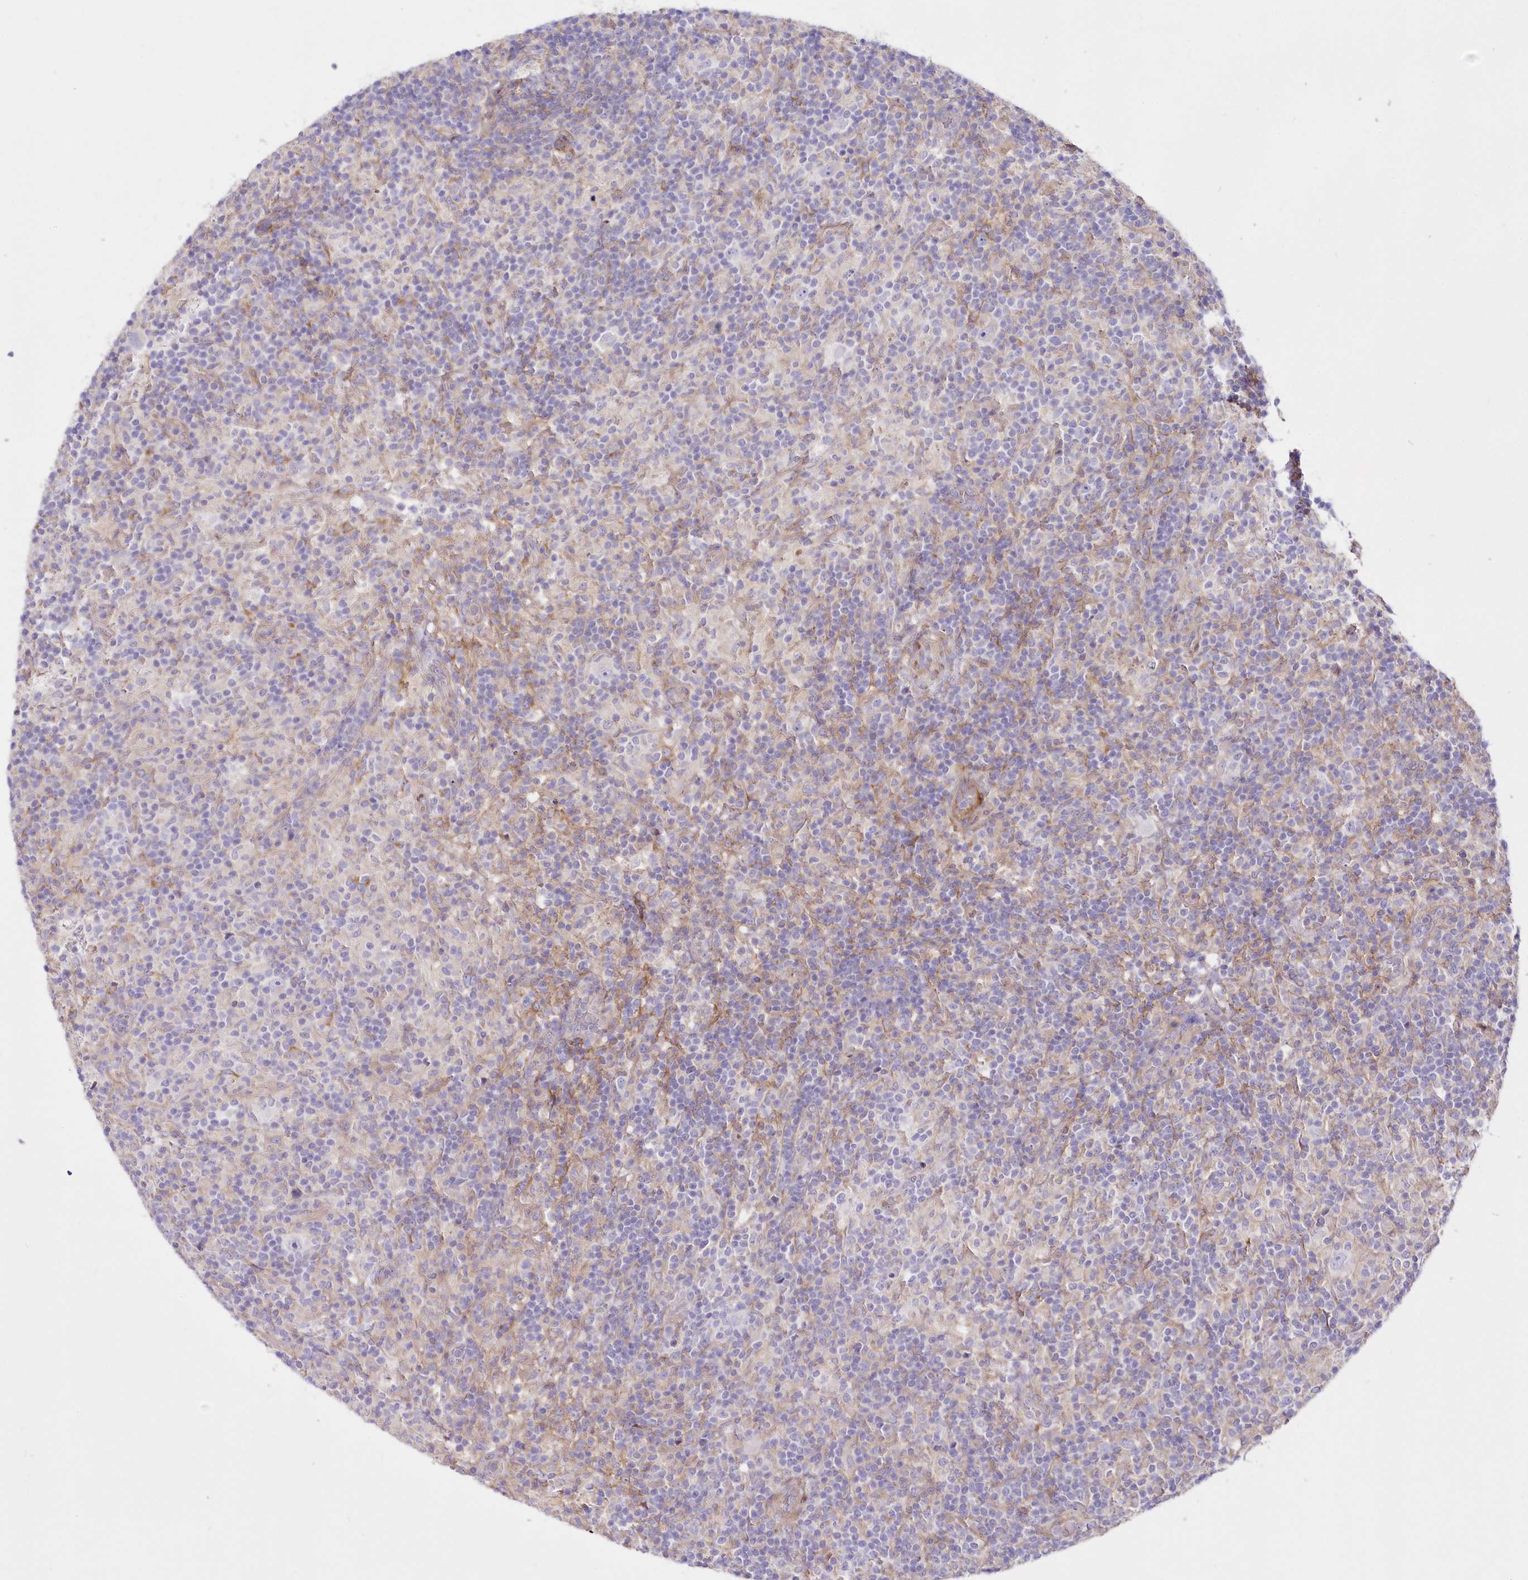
{"staining": {"intensity": "negative", "quantity": "none", "location": "none"}, "tissue": "lymphoma", "cell_type": "Tumor cells", "image_type": "cancer", "snomed": [{"axis": "morphology", "description": "Hodgkin's disease, NOS"}, {"axis": "topography", "description": "Lymph node"}], "caption": "DAB (3,3'-diaminobenzidine) immunohistochemical staining of Hodgkin's disease exhibits no significant expression in tumor cells.", "gene": "ARFGEF3", "patient": {"sex": "male", "age": 70}}